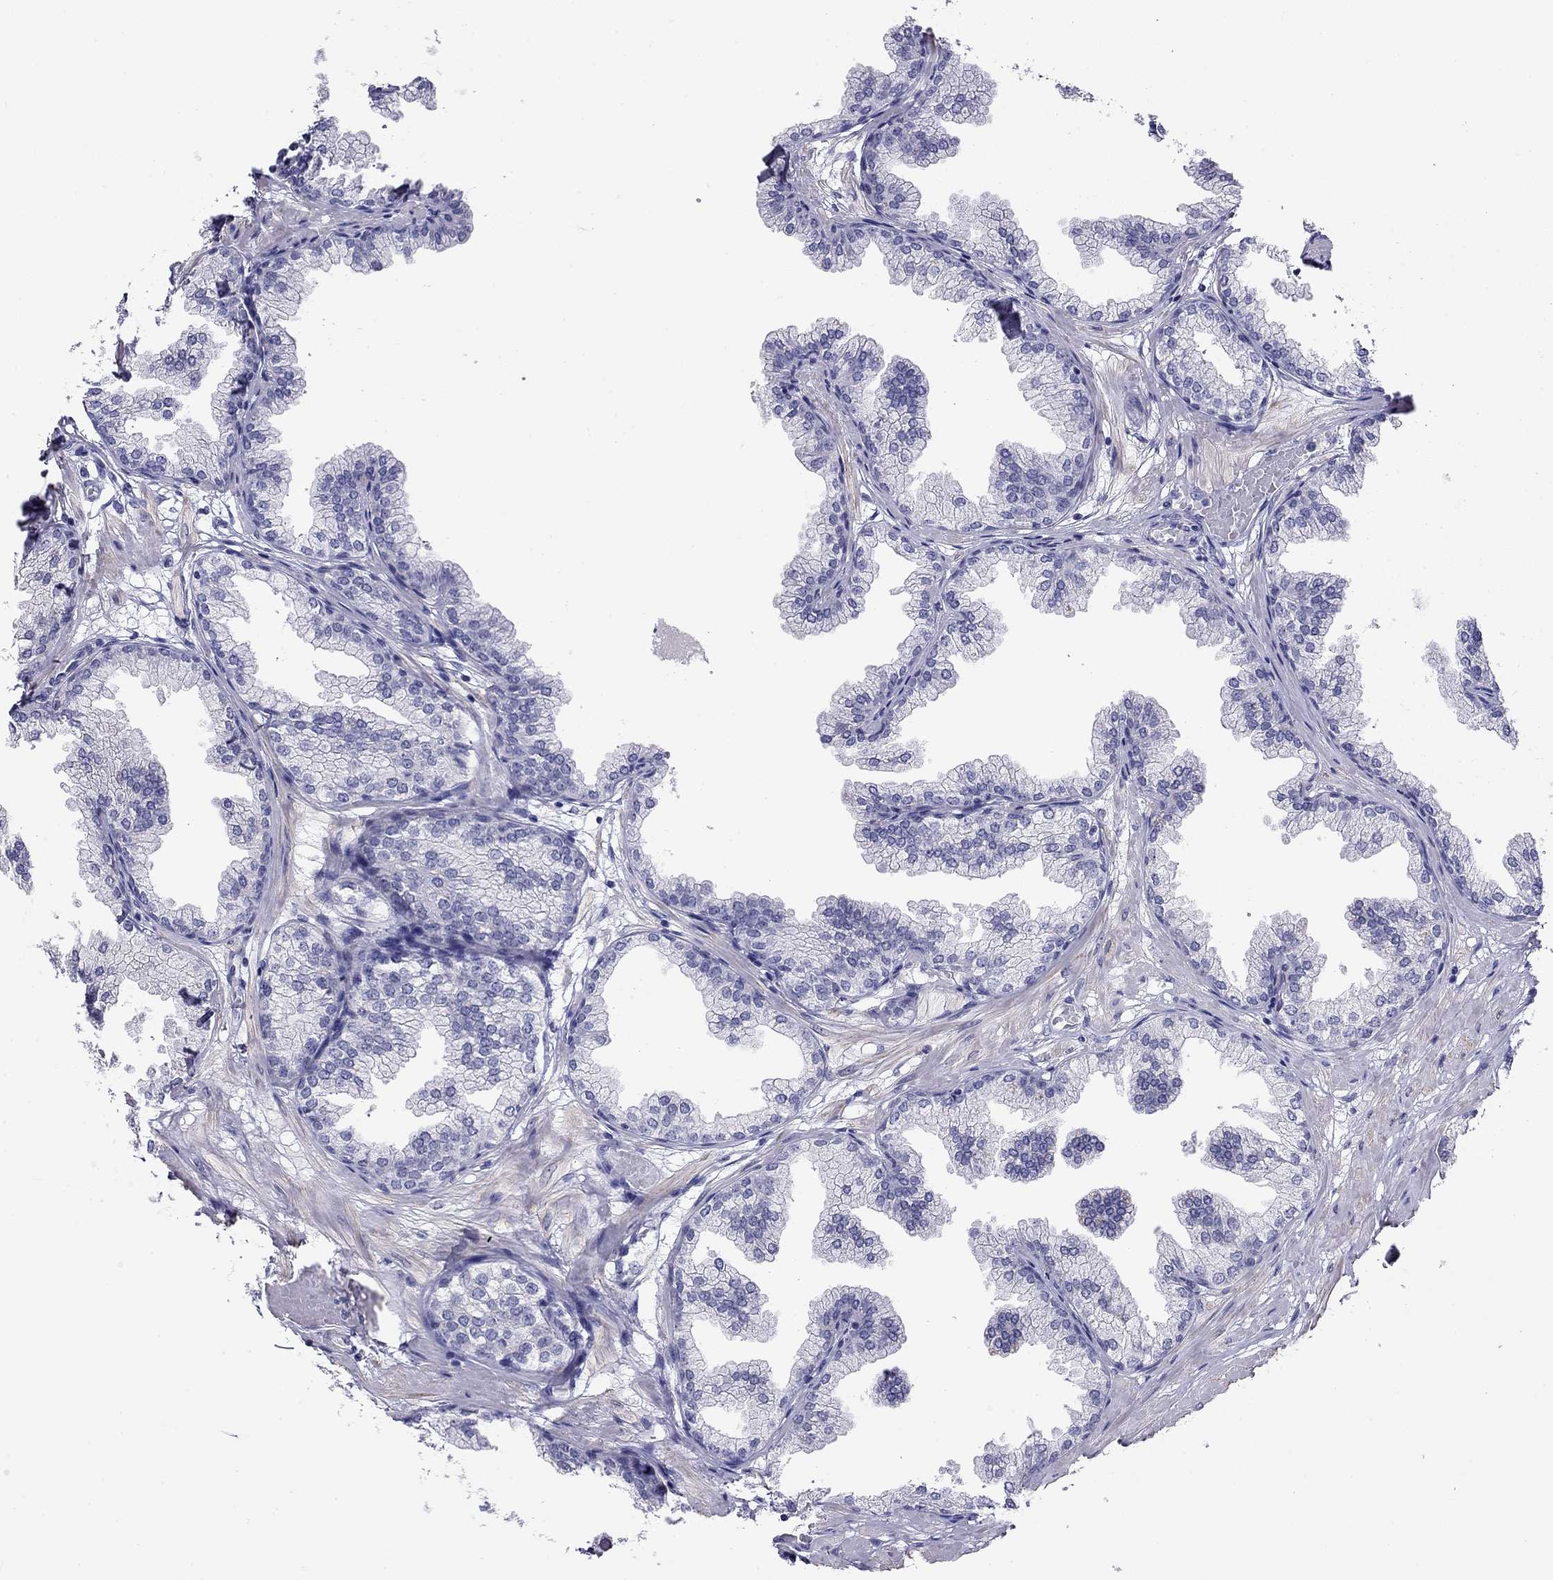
{"staining": {"intensity": "negative", "quantity": "none", "location": "none"}, "tissue": "prostate", "cell_type": "Glandular cells", "image_type": "normal", "snomed": [{"axis": "morphology", "description": "Normal tissue, NOS"}, {"axis": "topography", "description": "Prostate"}], "caption": "Immunohistochemistry image of unremarkable prostate: human prostate stained with DAB (3,3'-diaminobenzidine) reveals no significant protein expression in glandular cells. (DAB immunohistochemistry visualized using brightfield microscopy, high magnification).", "gene": "MYMX", "patient": {"sex": "male", "age": 37}}